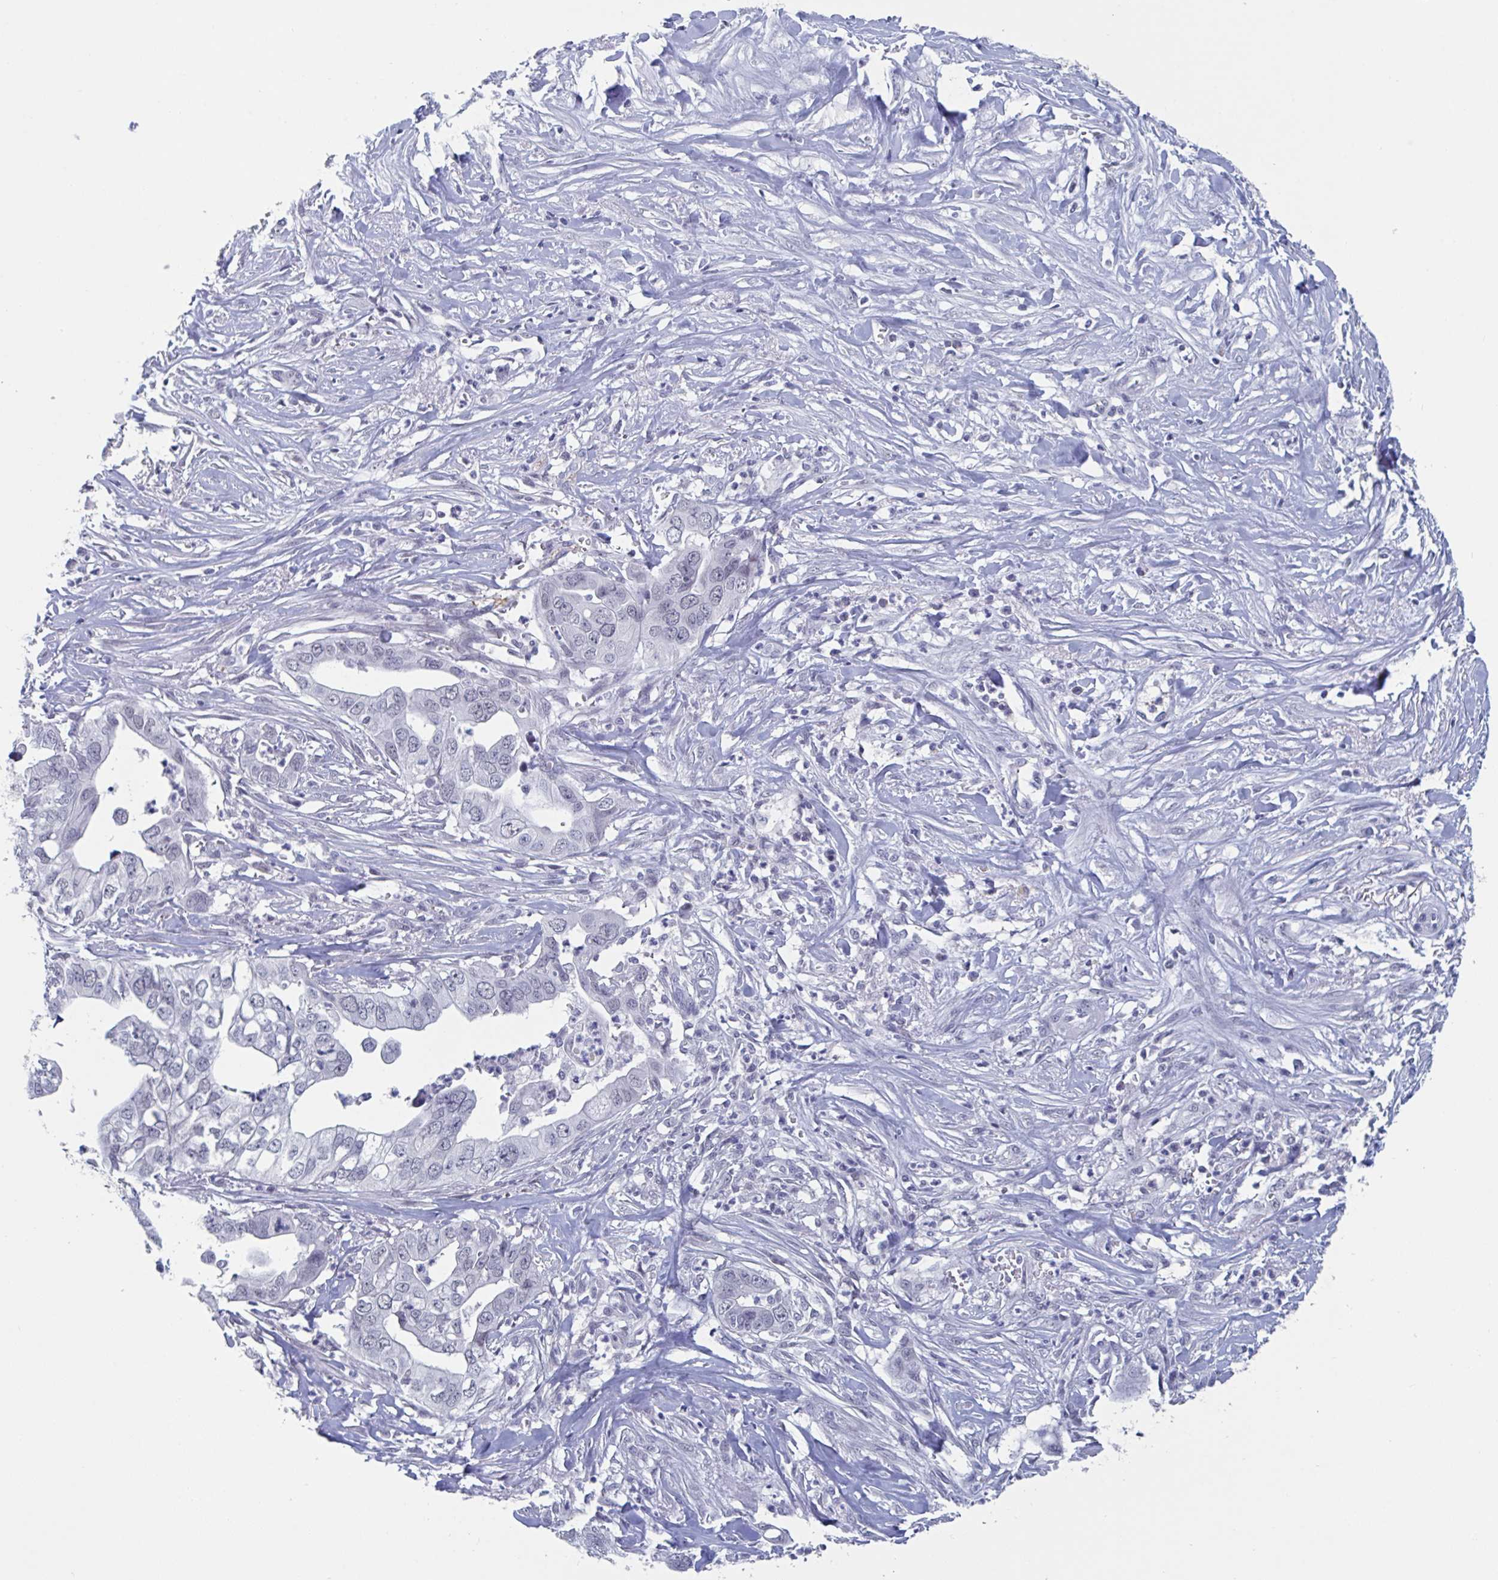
{"staining": {"intensity": "negative", "quantity": "none", "location": "none"}, "tissue": "liver cancer", "cell_type": "Tumor cells", "image_type": "cancer", "snomed": [{"axis": "morphology", "description": "Cholangiocarcinoma"}, {"axis": "topography", "description": "Liver"}], "caption": "Protein analysis of liver cancer reveals no significant expression in tumor cells. The staining is performed using DAB (3,3'-diaminobenzidine) brown chromogen with nuclei counter-stained in using hematoxylin.", "gene": "KDM4D", "patient": {"sex": "female", "age": 79}}